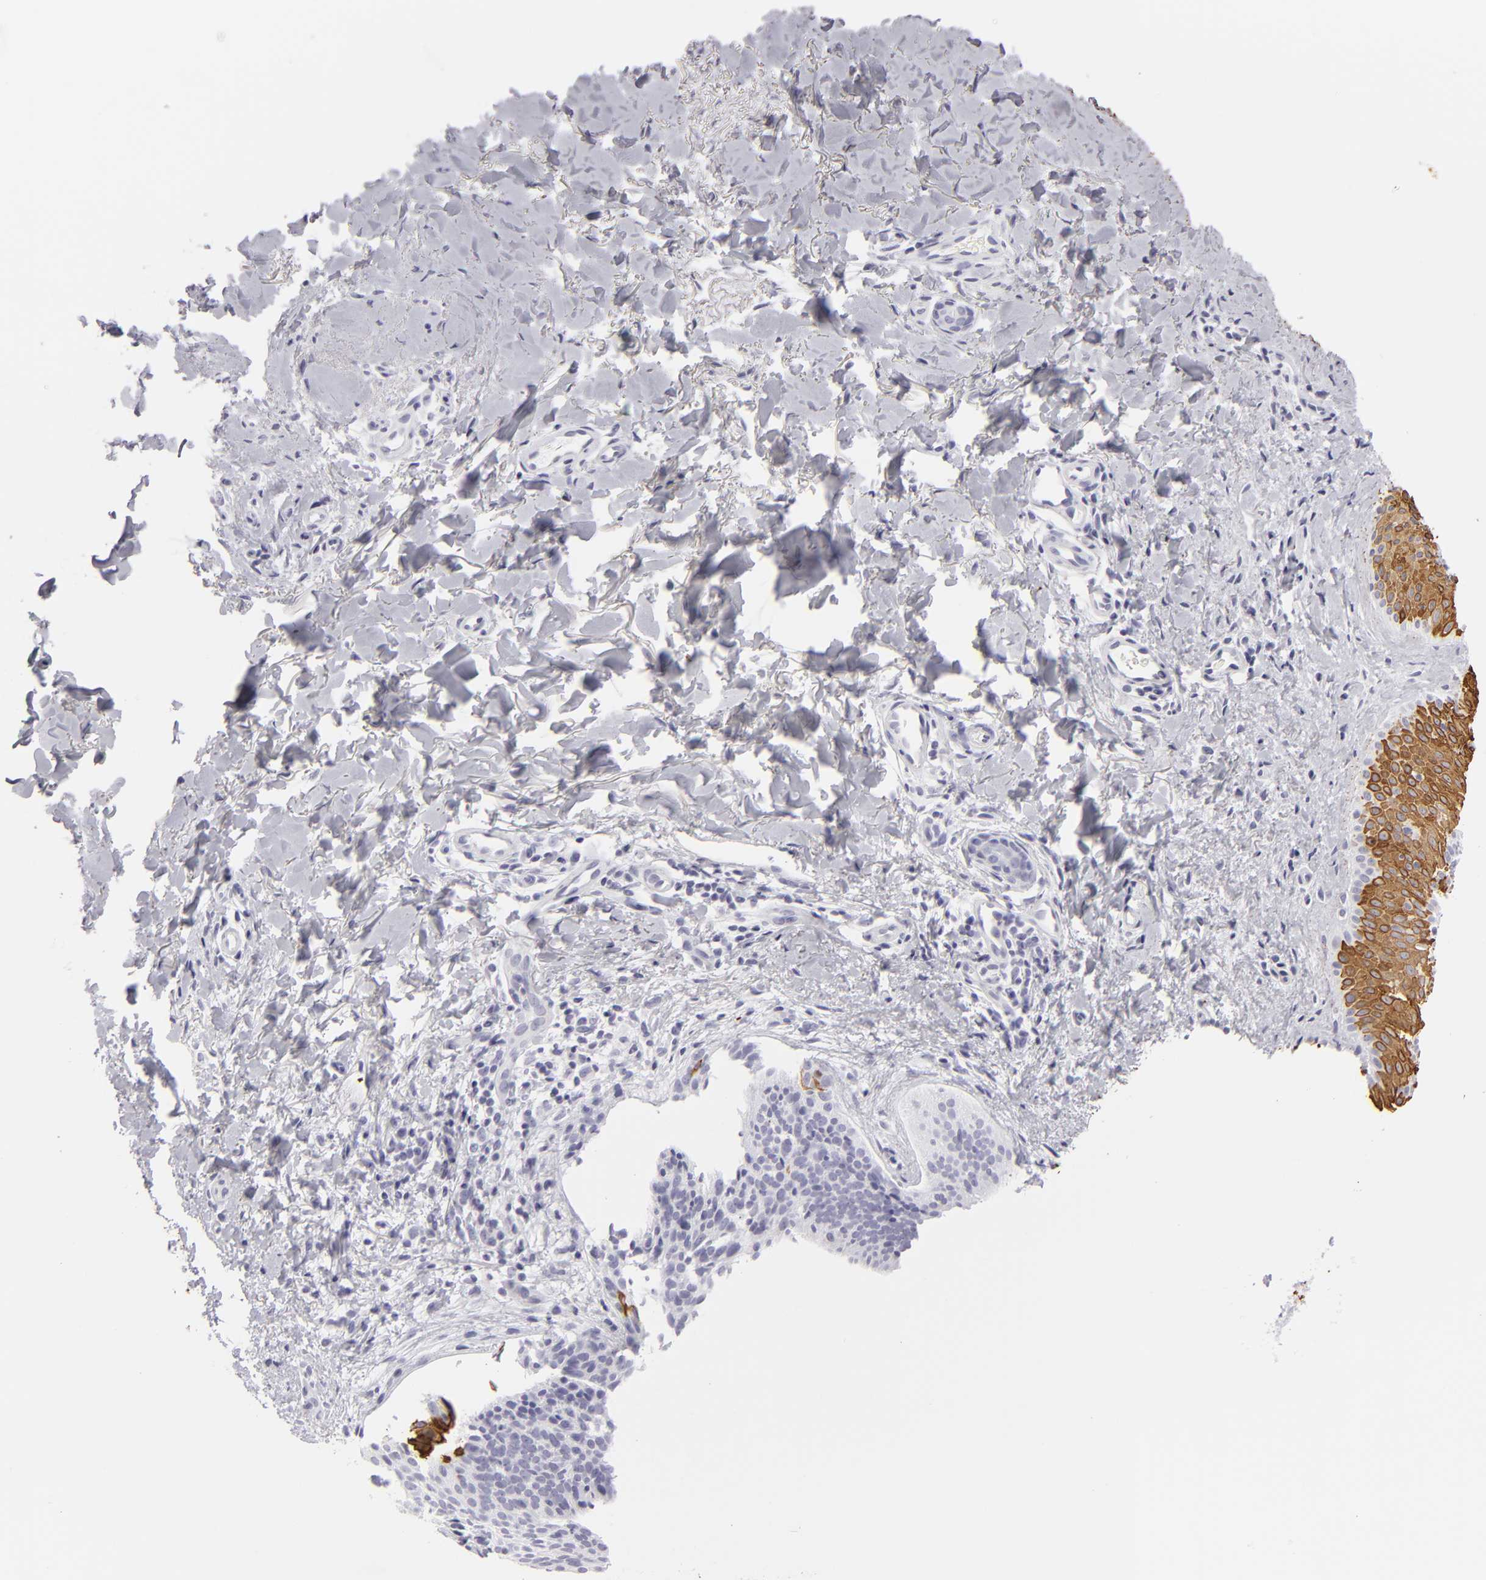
{"staining": {"intensity": "negative", "quantity": "none", "location": "none"}, "tissue": "skin cancer", "cell_type": "Tumor cells", "image_type": "cancer", "snomed": [{"axis": "morphology", "description": "Basal cell carcinoma"}, {"axis": "topography", "description": "Skin"}], "caption": "This is an immunohistochemistry (IHC) histopathology image of basal cell carcinoma (skin). There is no staining in tumor cells.", "gene": "KRT1", "patient": {"sex": "female", "age": 78}}